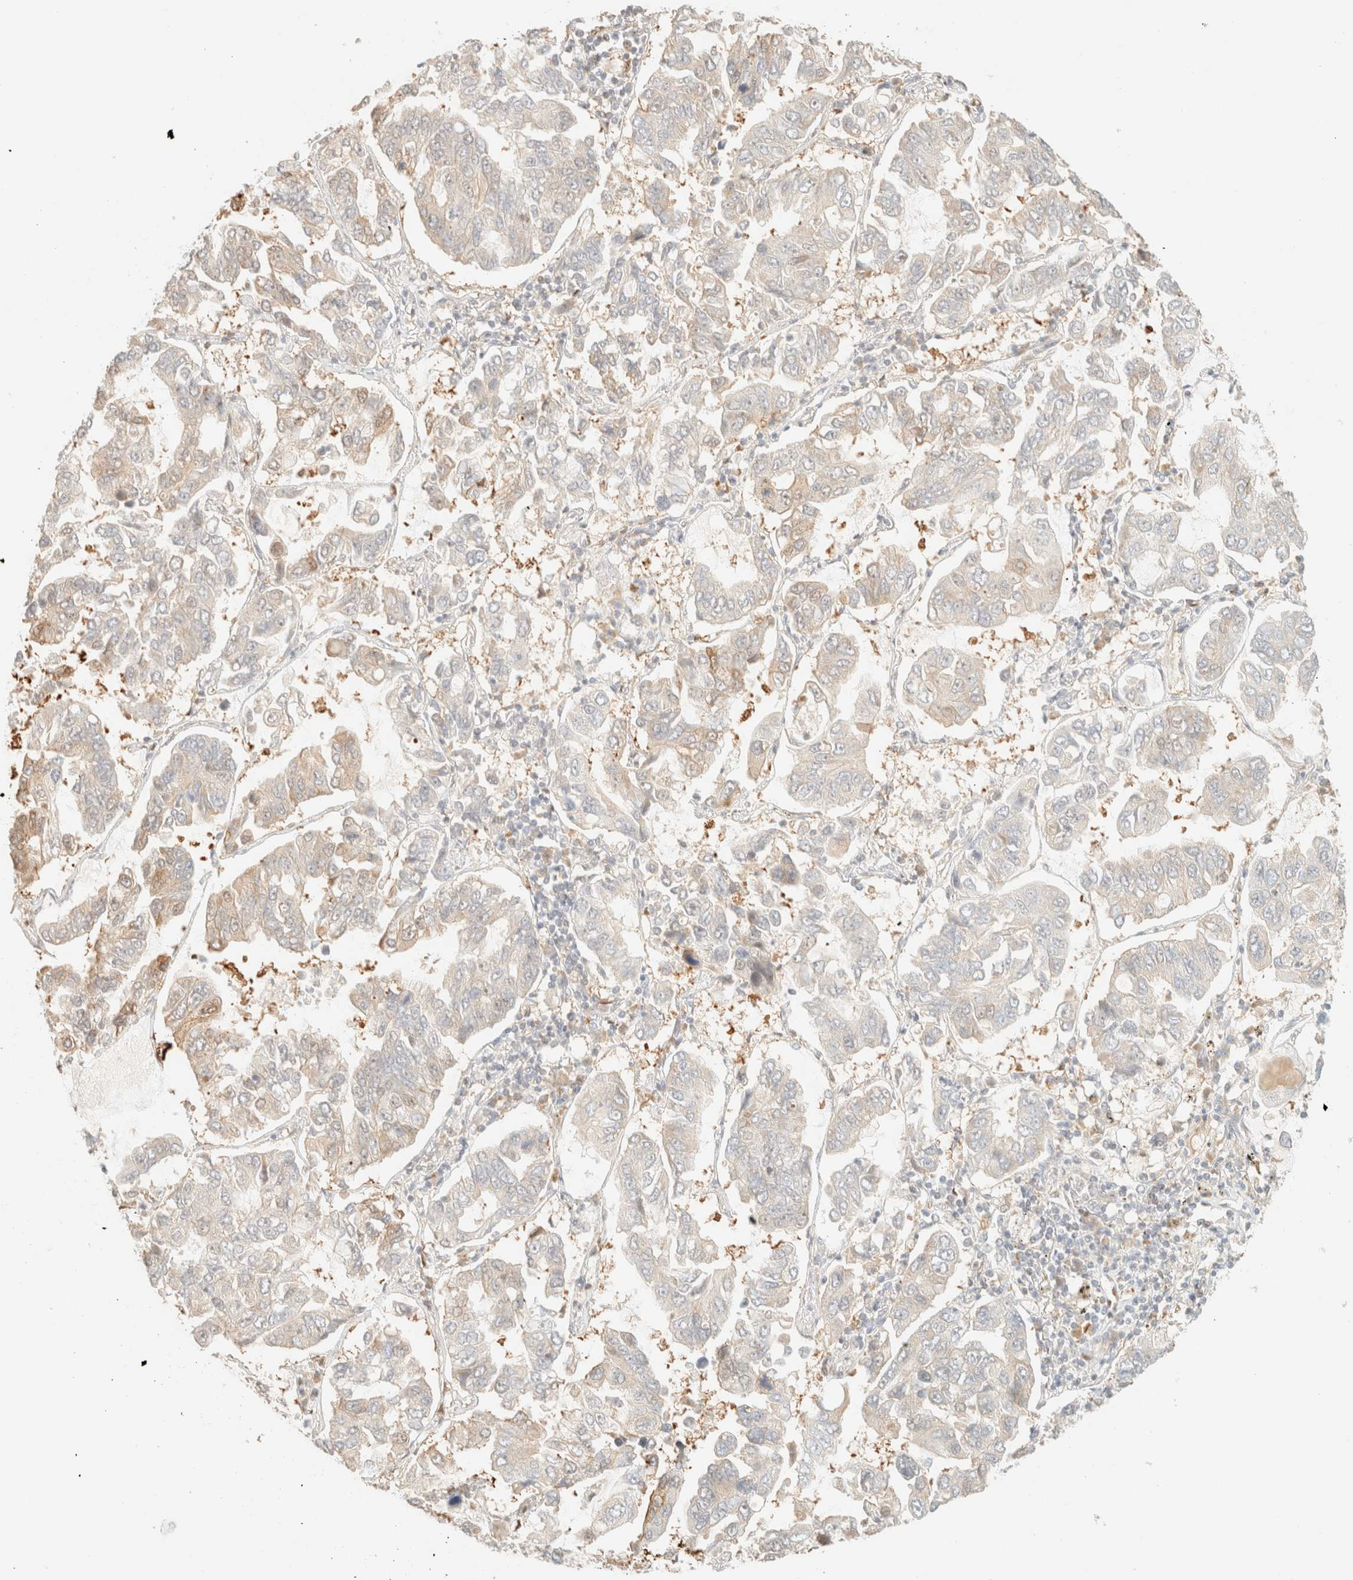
{"staining": {"intensity": "weak", "quantity": "<25%", "location": "cytoplasmic/membranous"}, "tissue": "lung cancer", "cell_type": "Tumor cells", "image_type": "cancer", "snomed": [{"axis": "morphology", "description": "Adenocarcinoma, NOS"}, {"axis": "topography", "description": "Lung"}], "caption": "Tumor cells show no significant expression in lung cancer (adenocarcinoma). The staining was performed using DAB (3,3'-diaminobenzidine) to visualize the protein expression in brown, while the nuclei were stained in blue with hematoxylin (Magnification: 20x).", "gene": "TSR1", "patient": {"sex": "male", "age": 64}}